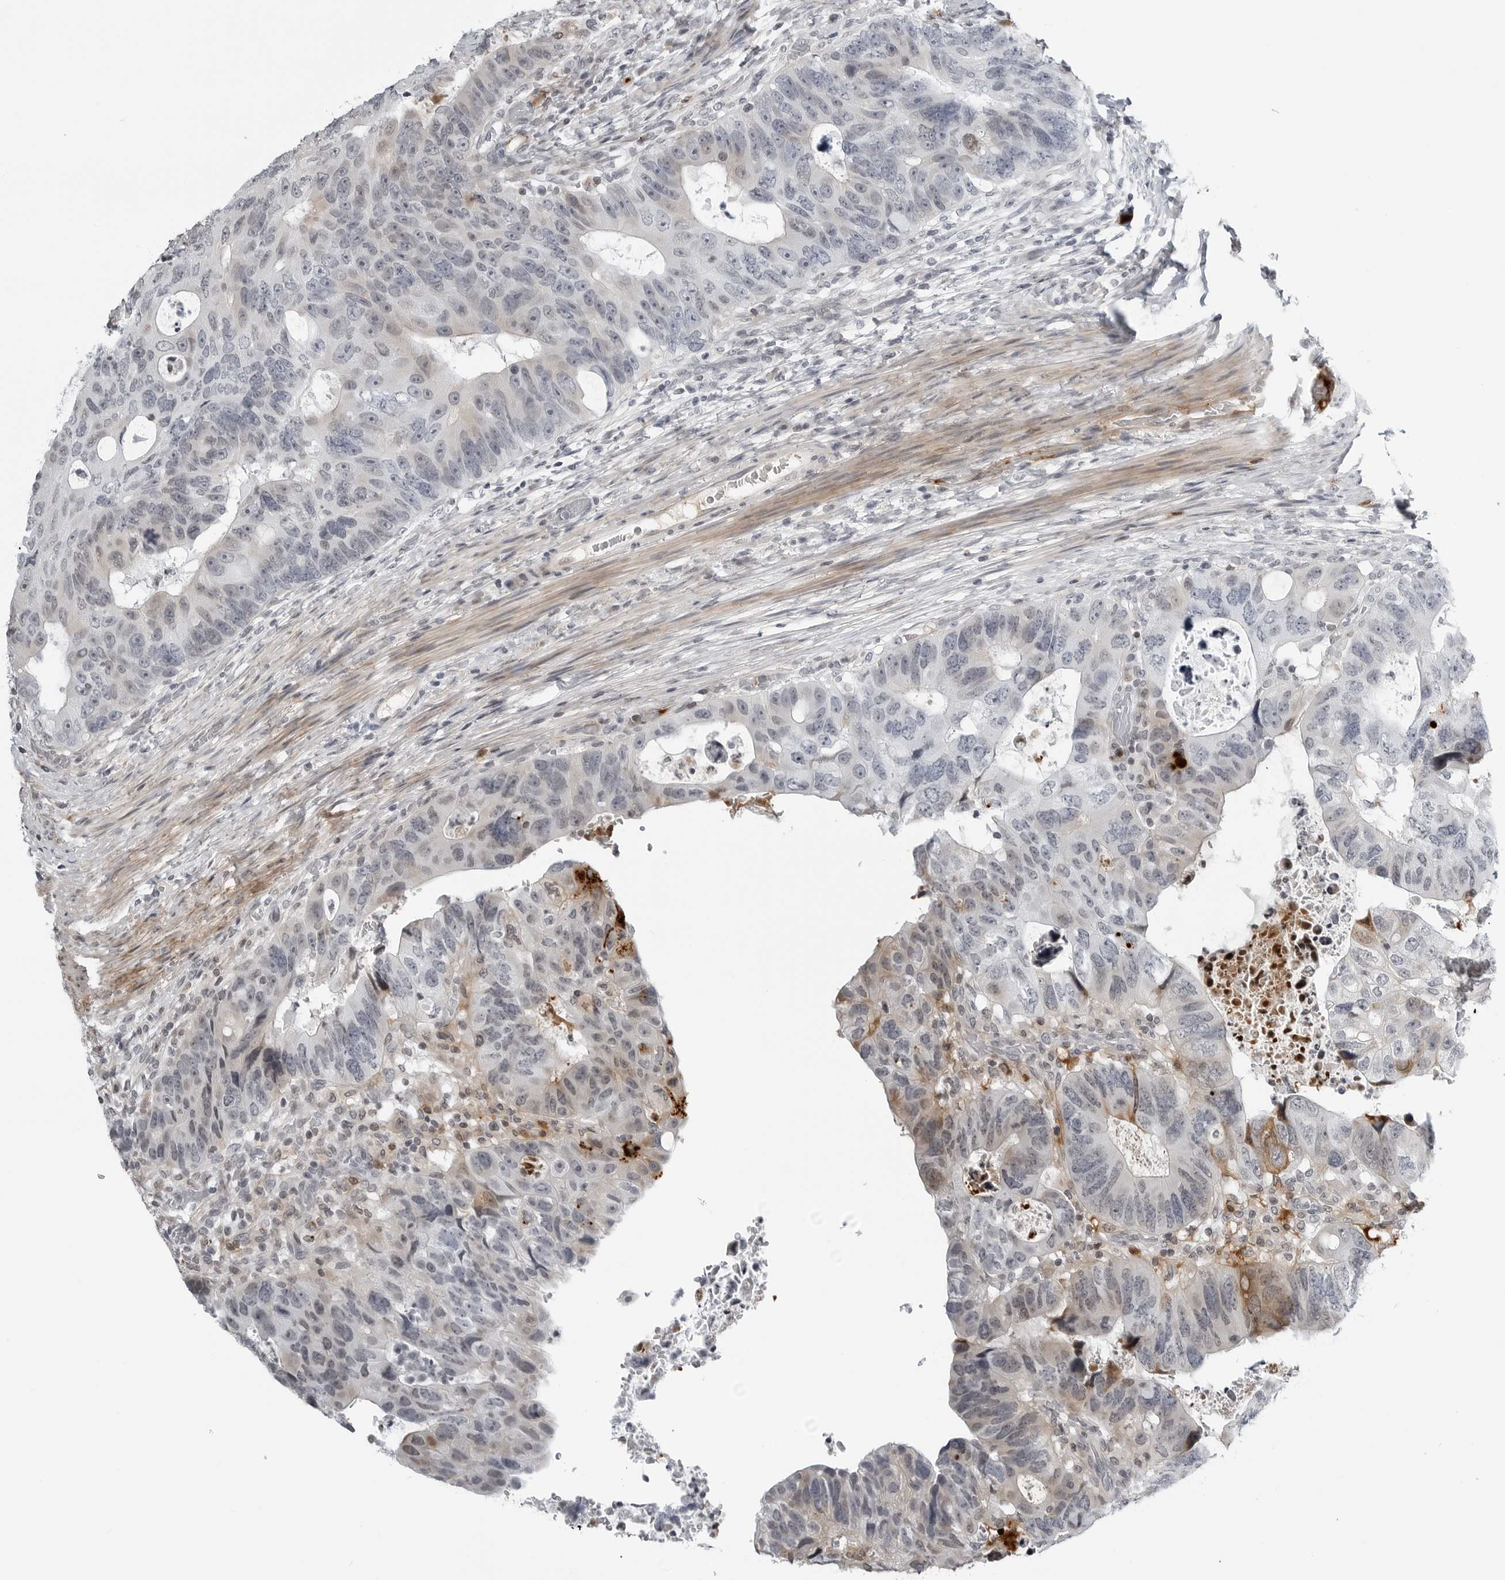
{"staining": {"intensity": "negative", "quantity": "none", "location": "none"}, "tissue": "colorectal cancer", "cell_type": "Tumor cells", "image_type": "cancer", "snomed": [{"axis": "morphology", "description": "Adenocarcinoma, NOS"}, {"axis": "topography", "description": "Rectum"}], "caption": "High magnification brightfield microscopy of colorectal cancer stained with DAB (brown) and counterstained with hematoxylin (blue): tumor cells show no significant staining.", "gene": "CXCR5", "patient": {"sex": "male", "age": 59}}